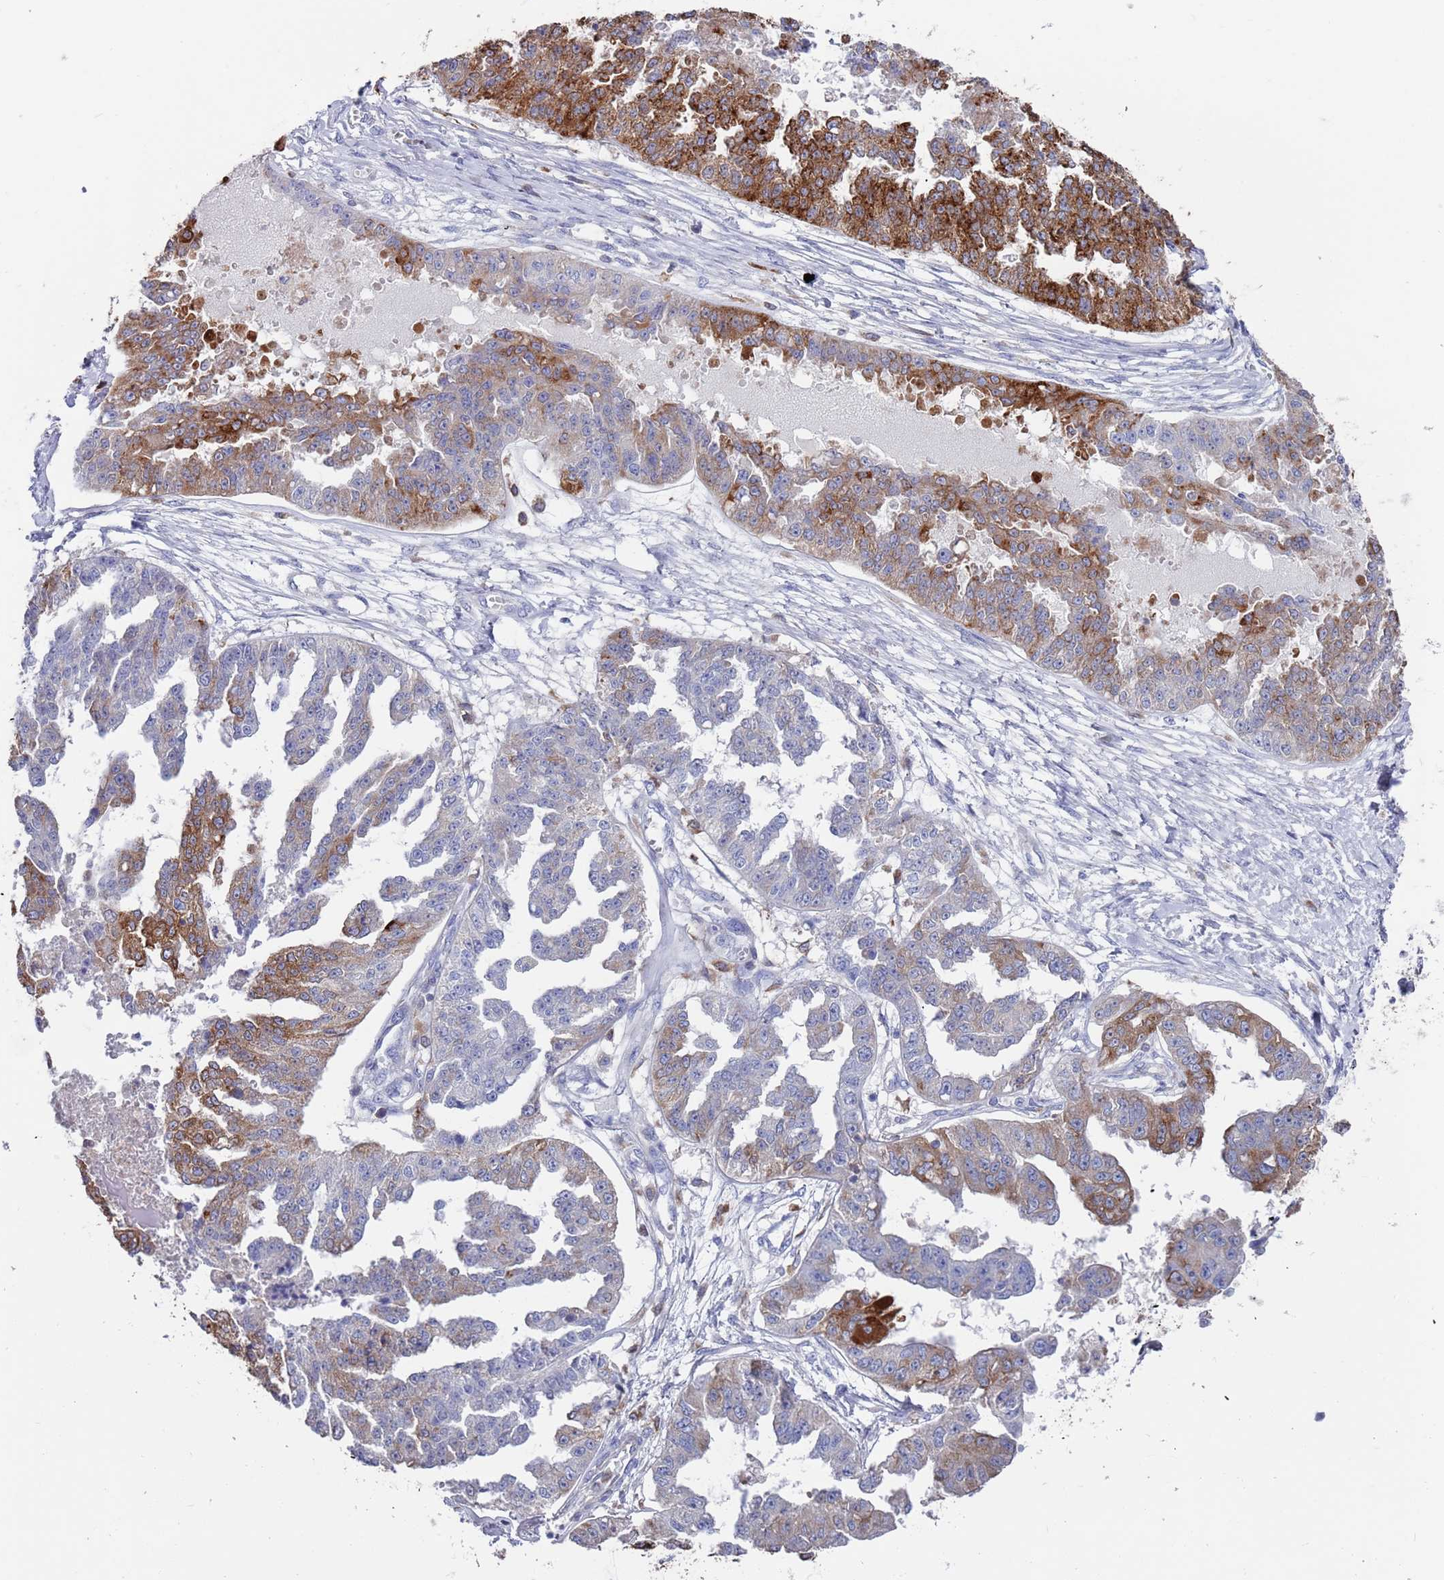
{"staining": {"intensity": "moderate", "quantity": "25%-75%", "location": "cytoplasmic/membranous"}, "tissue": "ovarian cancer", "cell_type": "Tumor cells", "image_type": "cancer", "snomed": [{"axis": "morphology", "description": "Cystadenocarcinoma, serous, NOS"}, {"axis": "topography", "description": "Ovary"}], "caption": "An image showing moderate cytoplasmic/membranous staining in approximately 25%-75% of tumor cells in ovarian cancer, as visualized by brown immunohistochemical staining.", "gene": "GREB1L", "patient": {"sex": "female", "age": 58}}